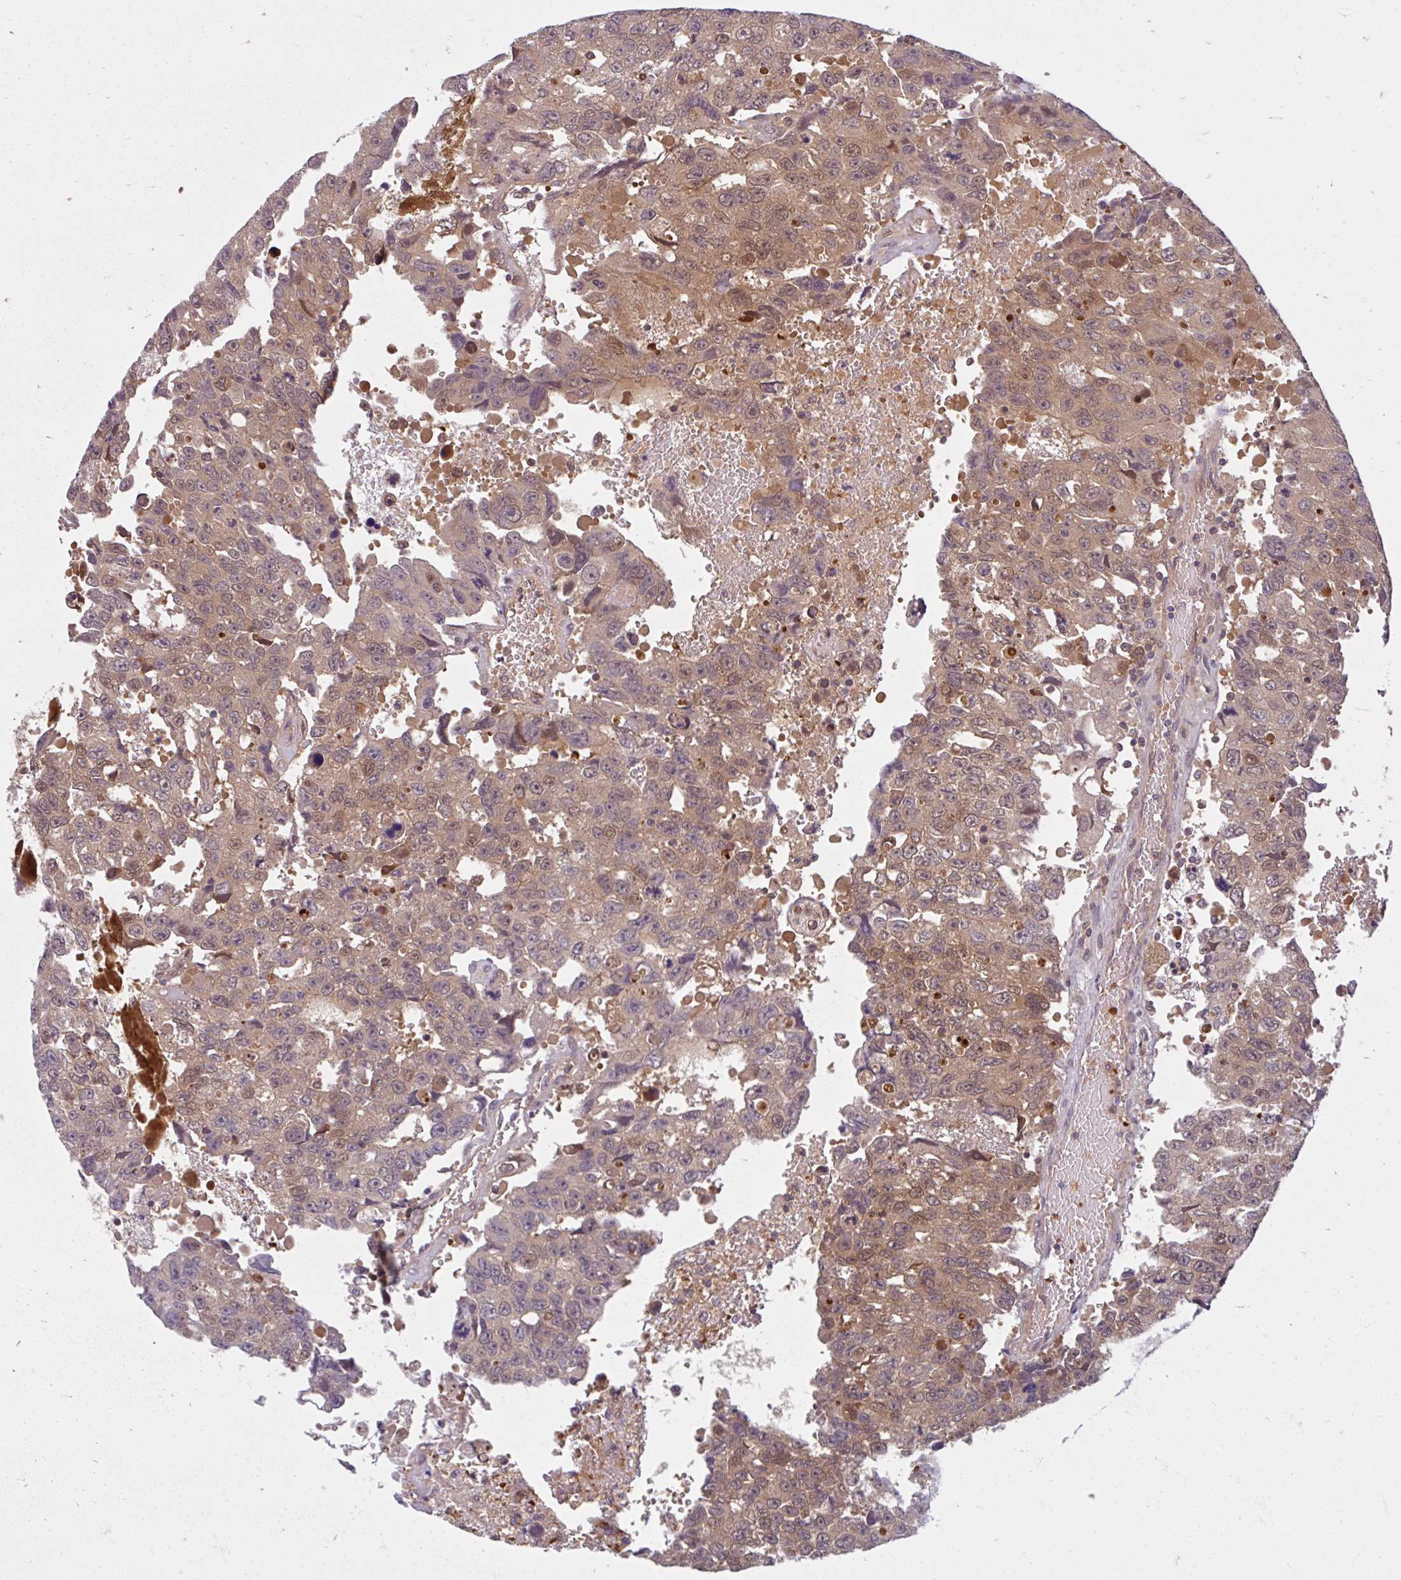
{"staining": {"intensity": "moderate", "quantity": "25%-75%", "location": "cytoplasmic/membranous,nuclear"}, "tissue": "testis cancer", "cell_type": "Tumor cells", "image_type": "cancer", "snomed": [{"axis": "morphology", "description": "Seminoma, NOS"}, {"axis": "topography", "description": "Testis"}], "caption": "Human testis cancer (seminoma) stained with a brown dye demonstrates moderate cytoplasmic/membranous and nuclear positive expression in approximately 25%-75% of tumor cells.", "gene": "HMBS", "patient": {"sex": "male", "age": 26}}